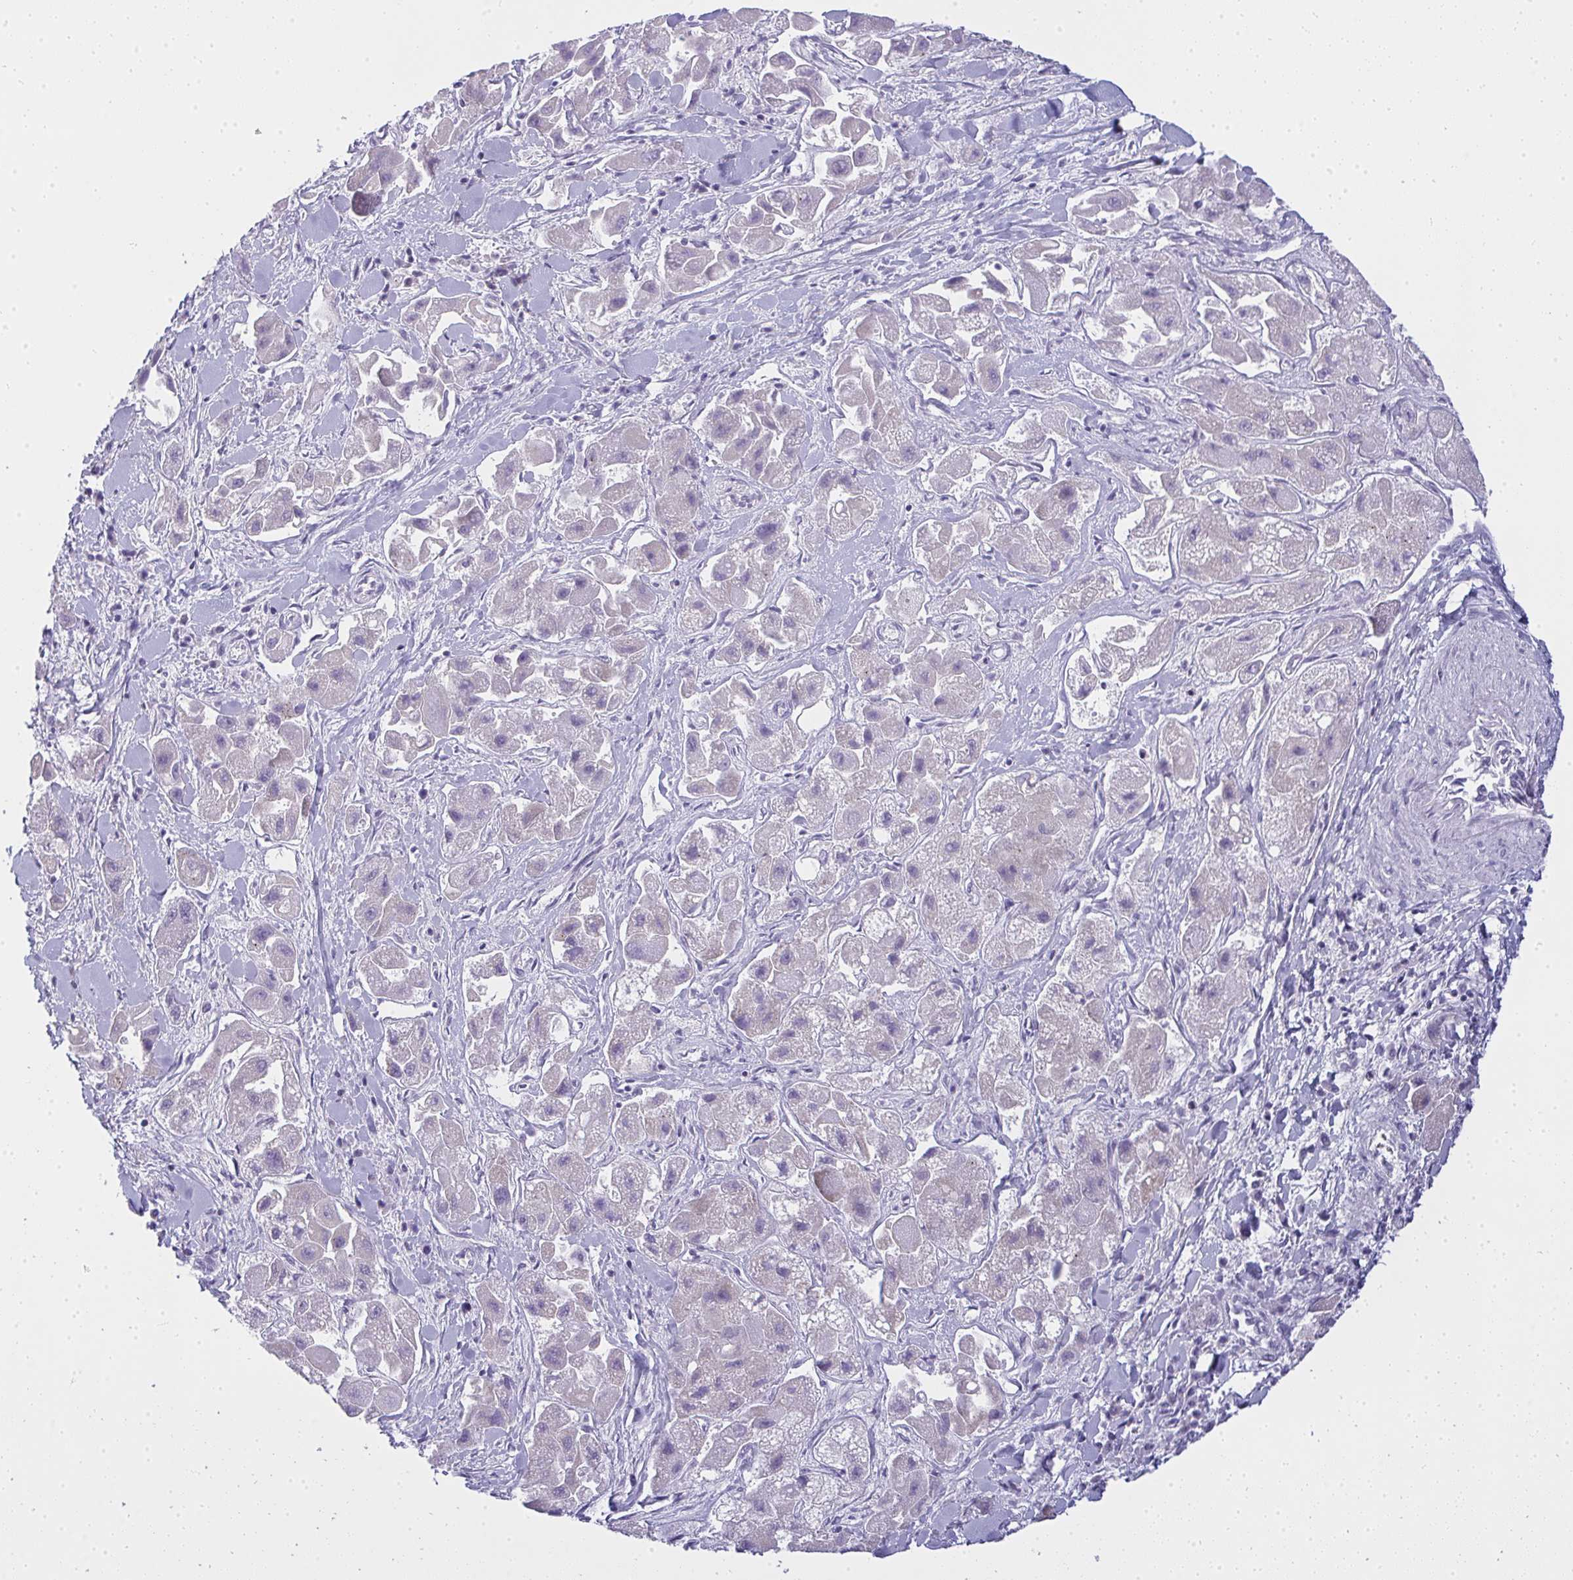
{"staining": {"intensity": "negative", "quantity": "none", "location": "none"}, "tissue": "liver cancer", "cell_type": "Tumor cells", "image_type": "cancer", "snomed": [{"axis": "morphology", "description": "Carcinoma, Hepatocellular, NOS"}, {"axis": "topography", "description": "Liver"}], "caption": "Hepatocellular carcinoma (liver) was stained to show a protein in brown. There is no significant expression in tumor cells.", "gene": "ZNF182", "patient": {"sex": "male", "age": 24}}